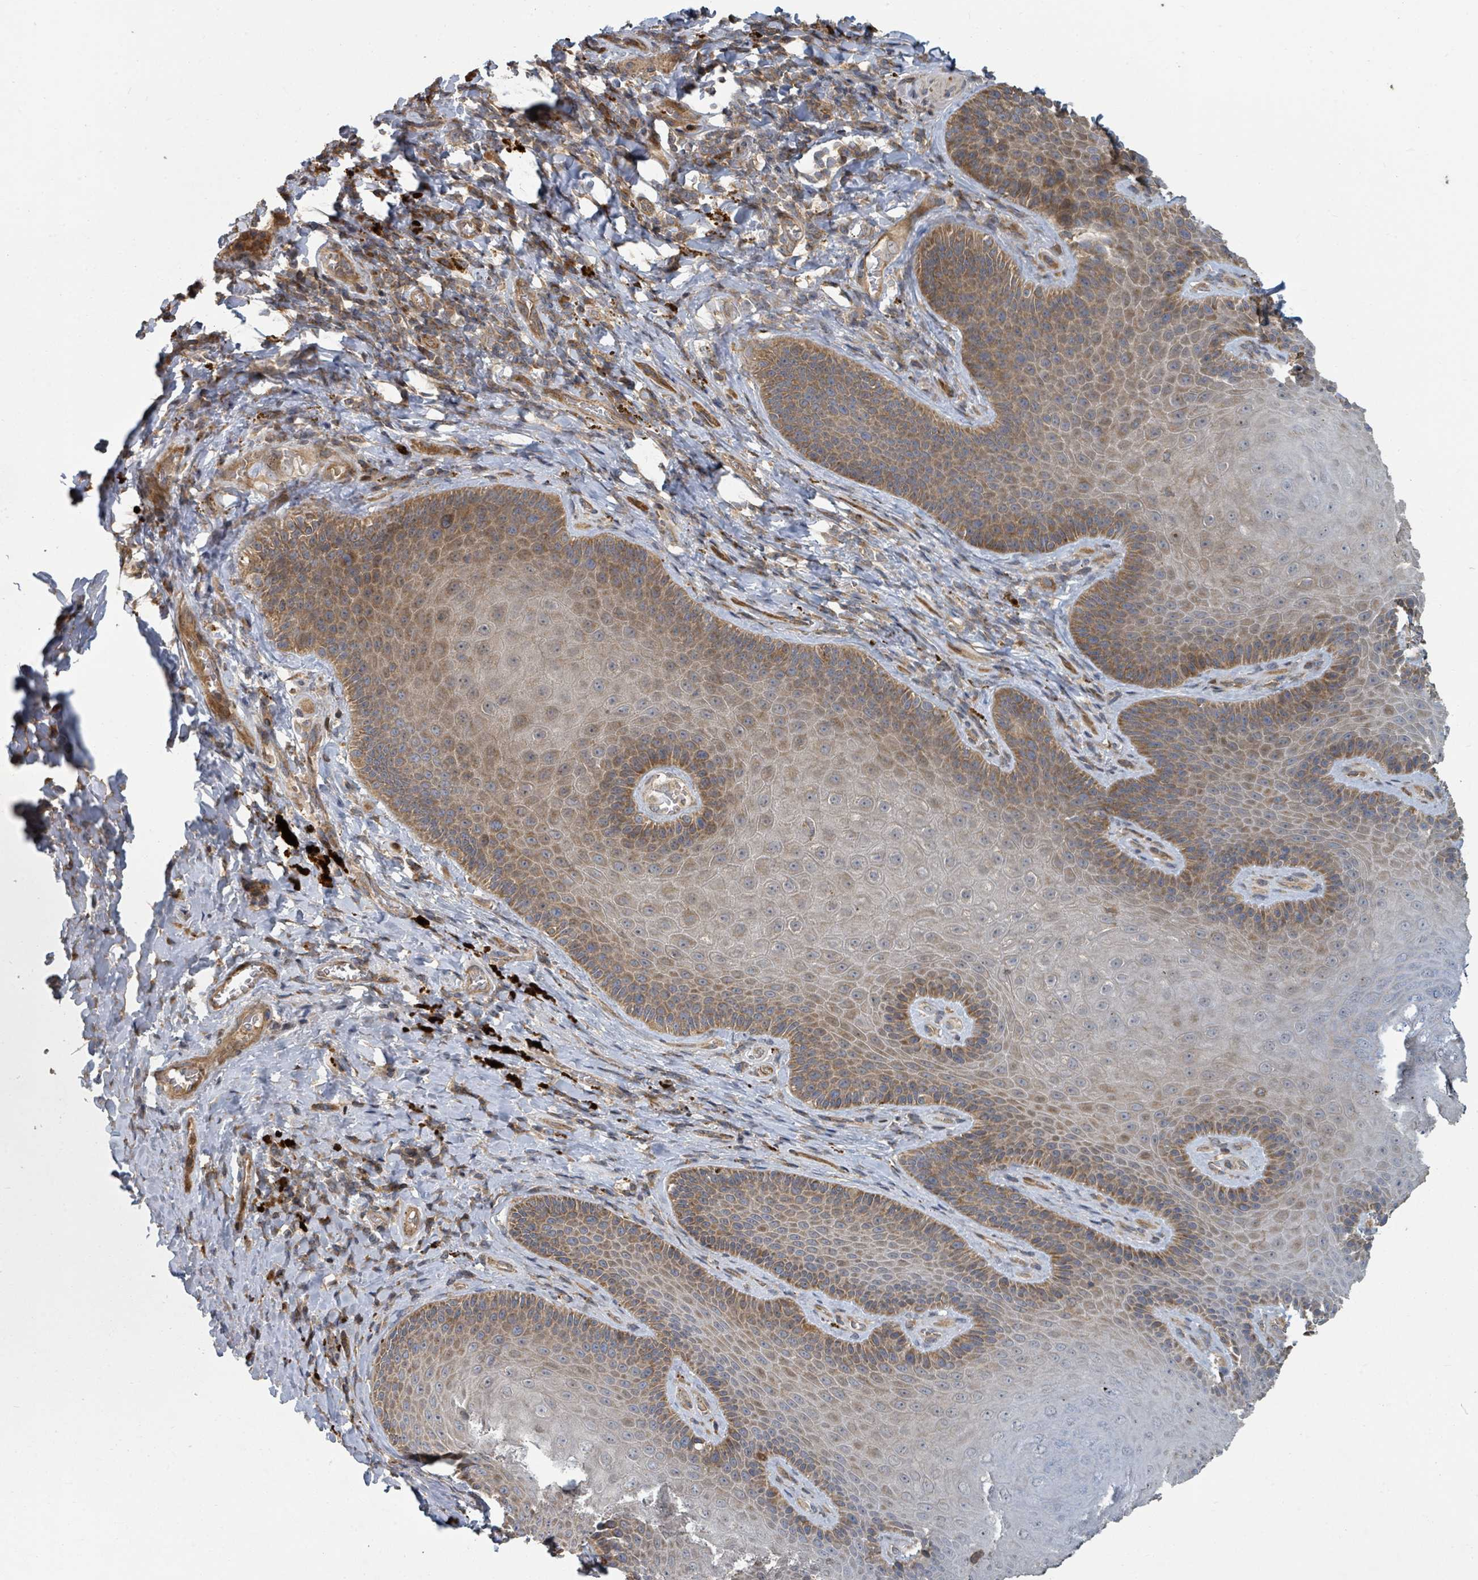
{"staining": {"intensity": "moderate", "quantity": ">75%", "location": "cytoplasmic/membranous"}, "tissue": "skin", "cell_type": "Epidermal cells", "image_type": "normal", "snomed": [{"axis": "morphology", "description": "Normal tissue, NOS"}, {"axis": "topography", "description": "Anal"}, {"axis": "topography", "description": "Peripheral nerve tissue"}], "caption": "Immunohistochemistry image of benign skin stained for a protein (brown), which displays medium levels of moderate cytoplasmic/membranous expression in approximately >75% of epidermal cells.", "gene": "DPM1", "patient": {"sex": "male", "age": 53}}